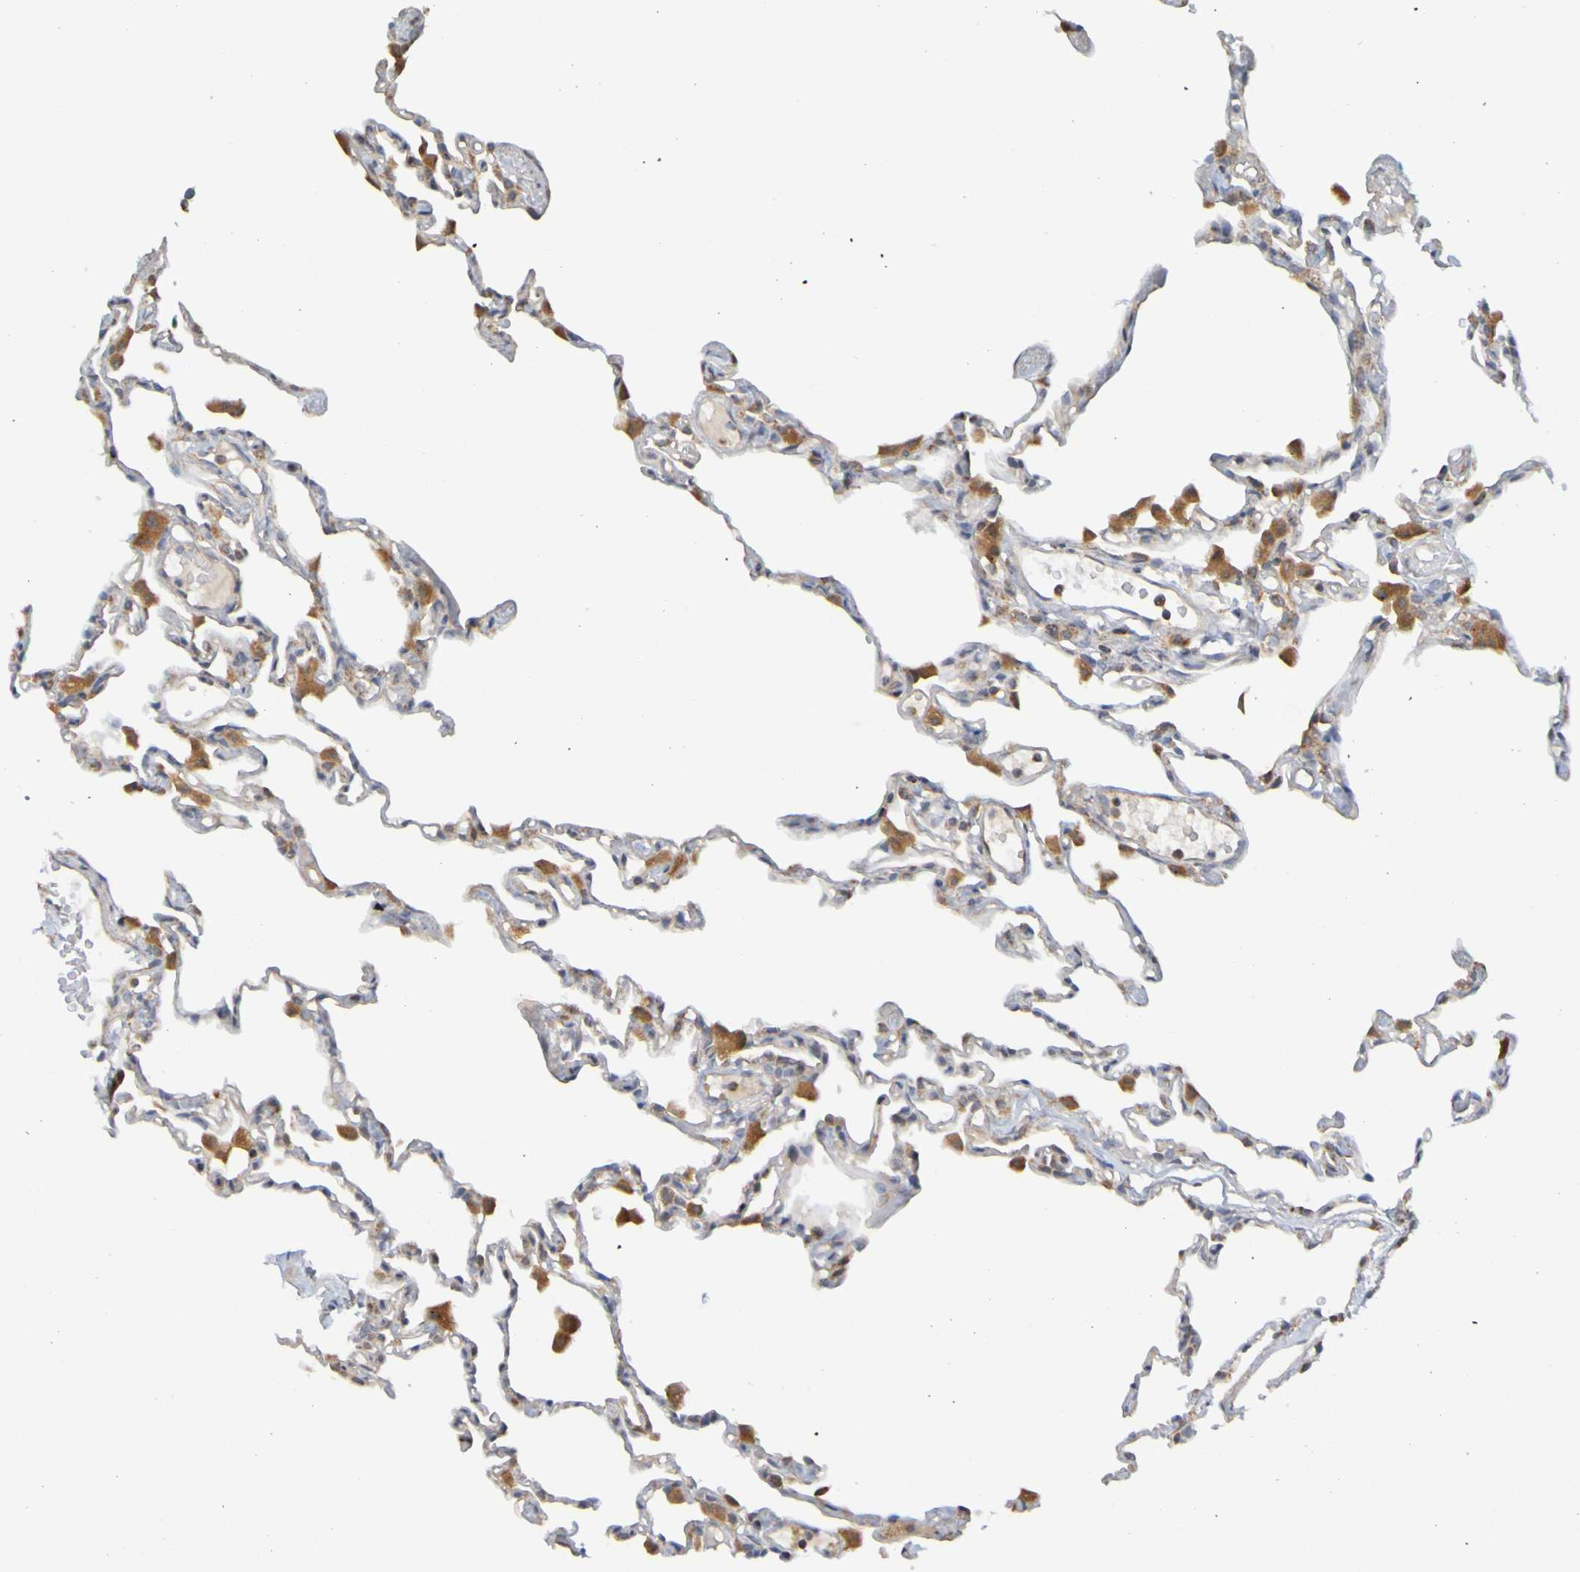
{"staining": {"intensity": "negative", "quantity": "none", "location": "none"}, "tissue": "lung", "cell_type": "Alveolar cells", "image_type": "normal", "snomed": [{"axis": "morphology", "description": "Normal tissue, NOS"}, {"axis": "topography", "description": "Lung"}], "caption": "This is an IHC micrograph of benign lung. There is no positivity in alveolar cells.", "gene": "TMBIM1", "patient": {"sex": "female", "age": 49}}